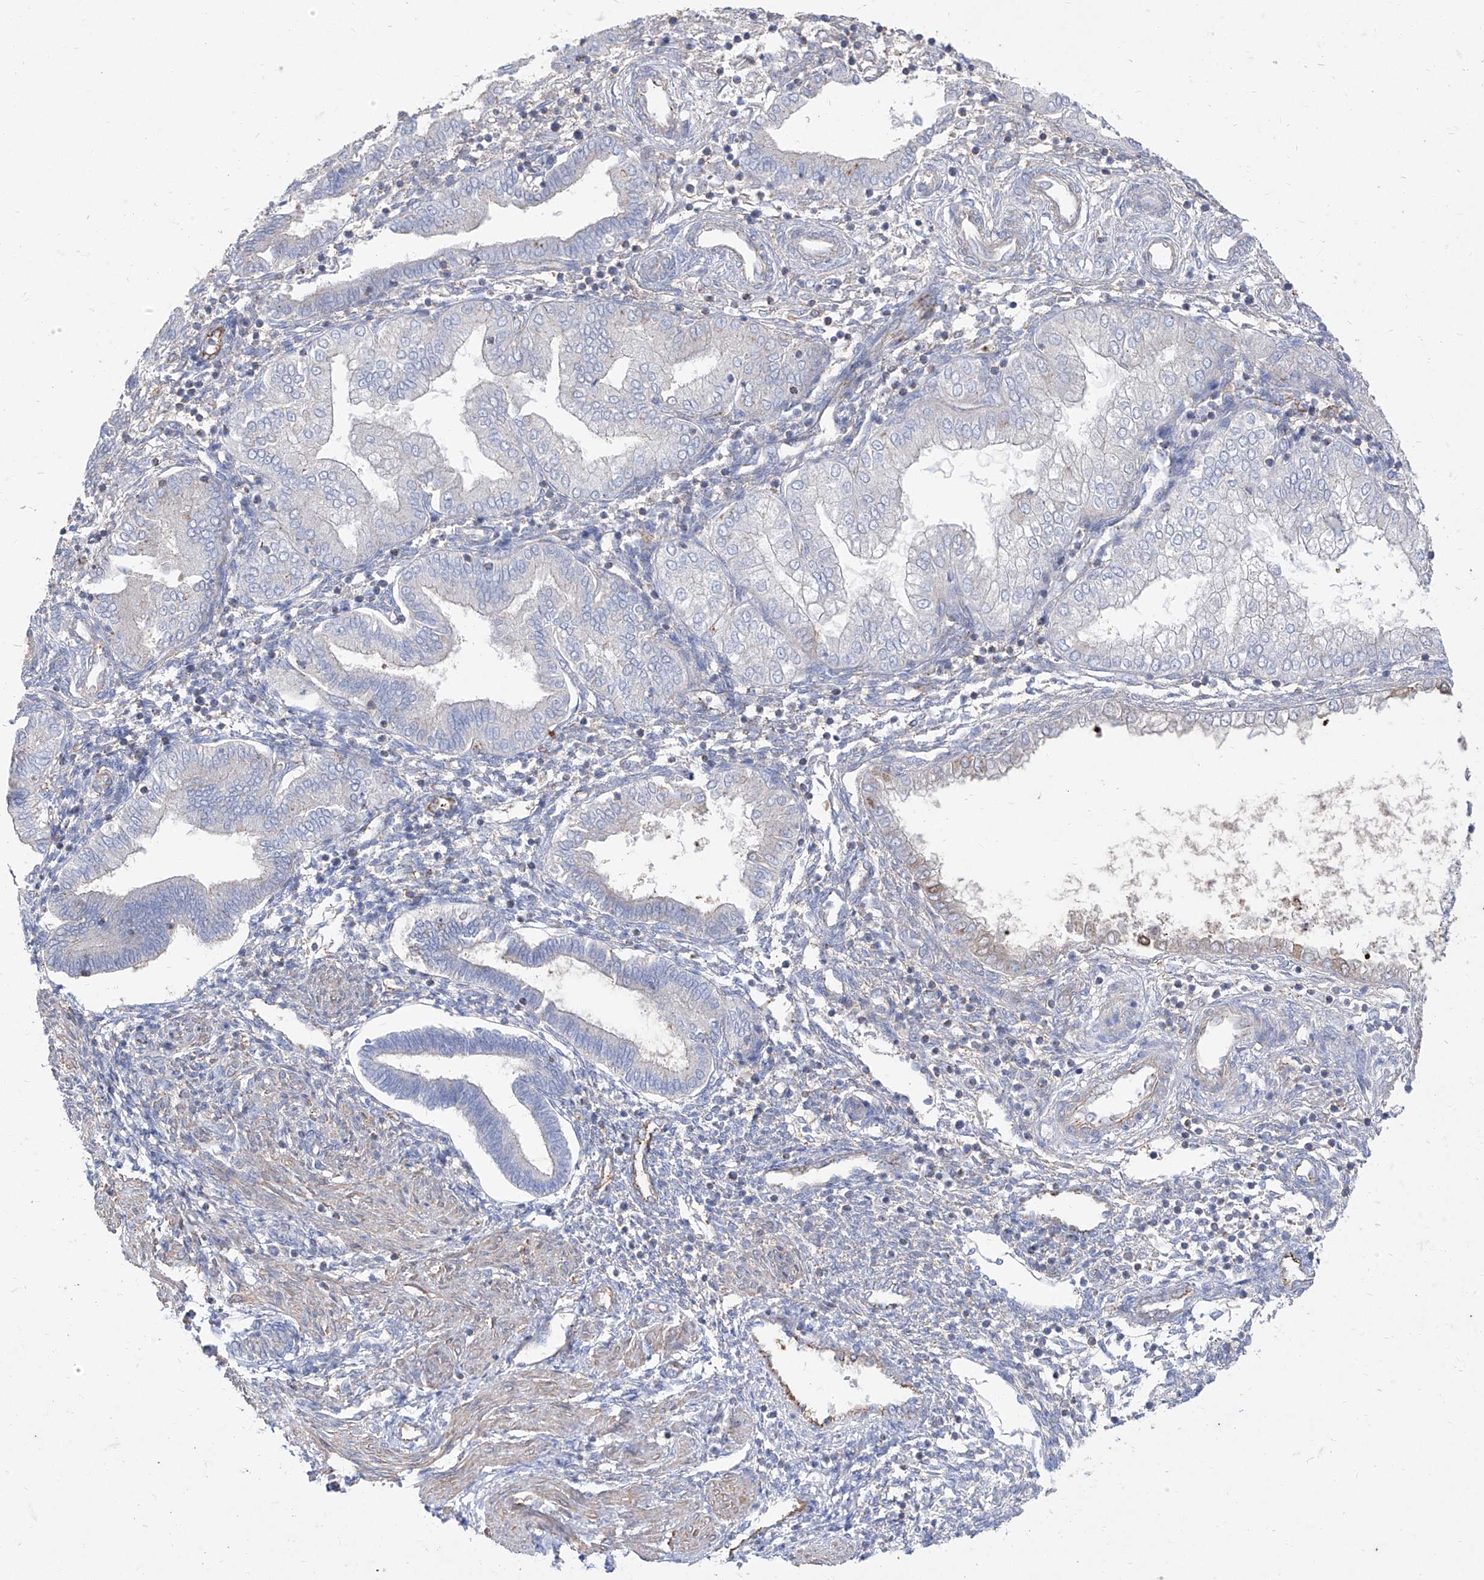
{"staining": {"intensity": "negative", "quantity": "none", "location": "none"}, "tissue": "endometrium", "cell_type": "Cells in endometrial stroma", "image_type": "normal", "snomed": [{"axis": "morphology", "description": "Normal tissue, NOS"}, {"axis": "topography", "description": "Endometrium"}], "caption": "IHC of benign endometrium reveals no expression in cells in endometrial stroma.", "gene": "C1orf74", "patient": {"sex": "female", "age": 53}}